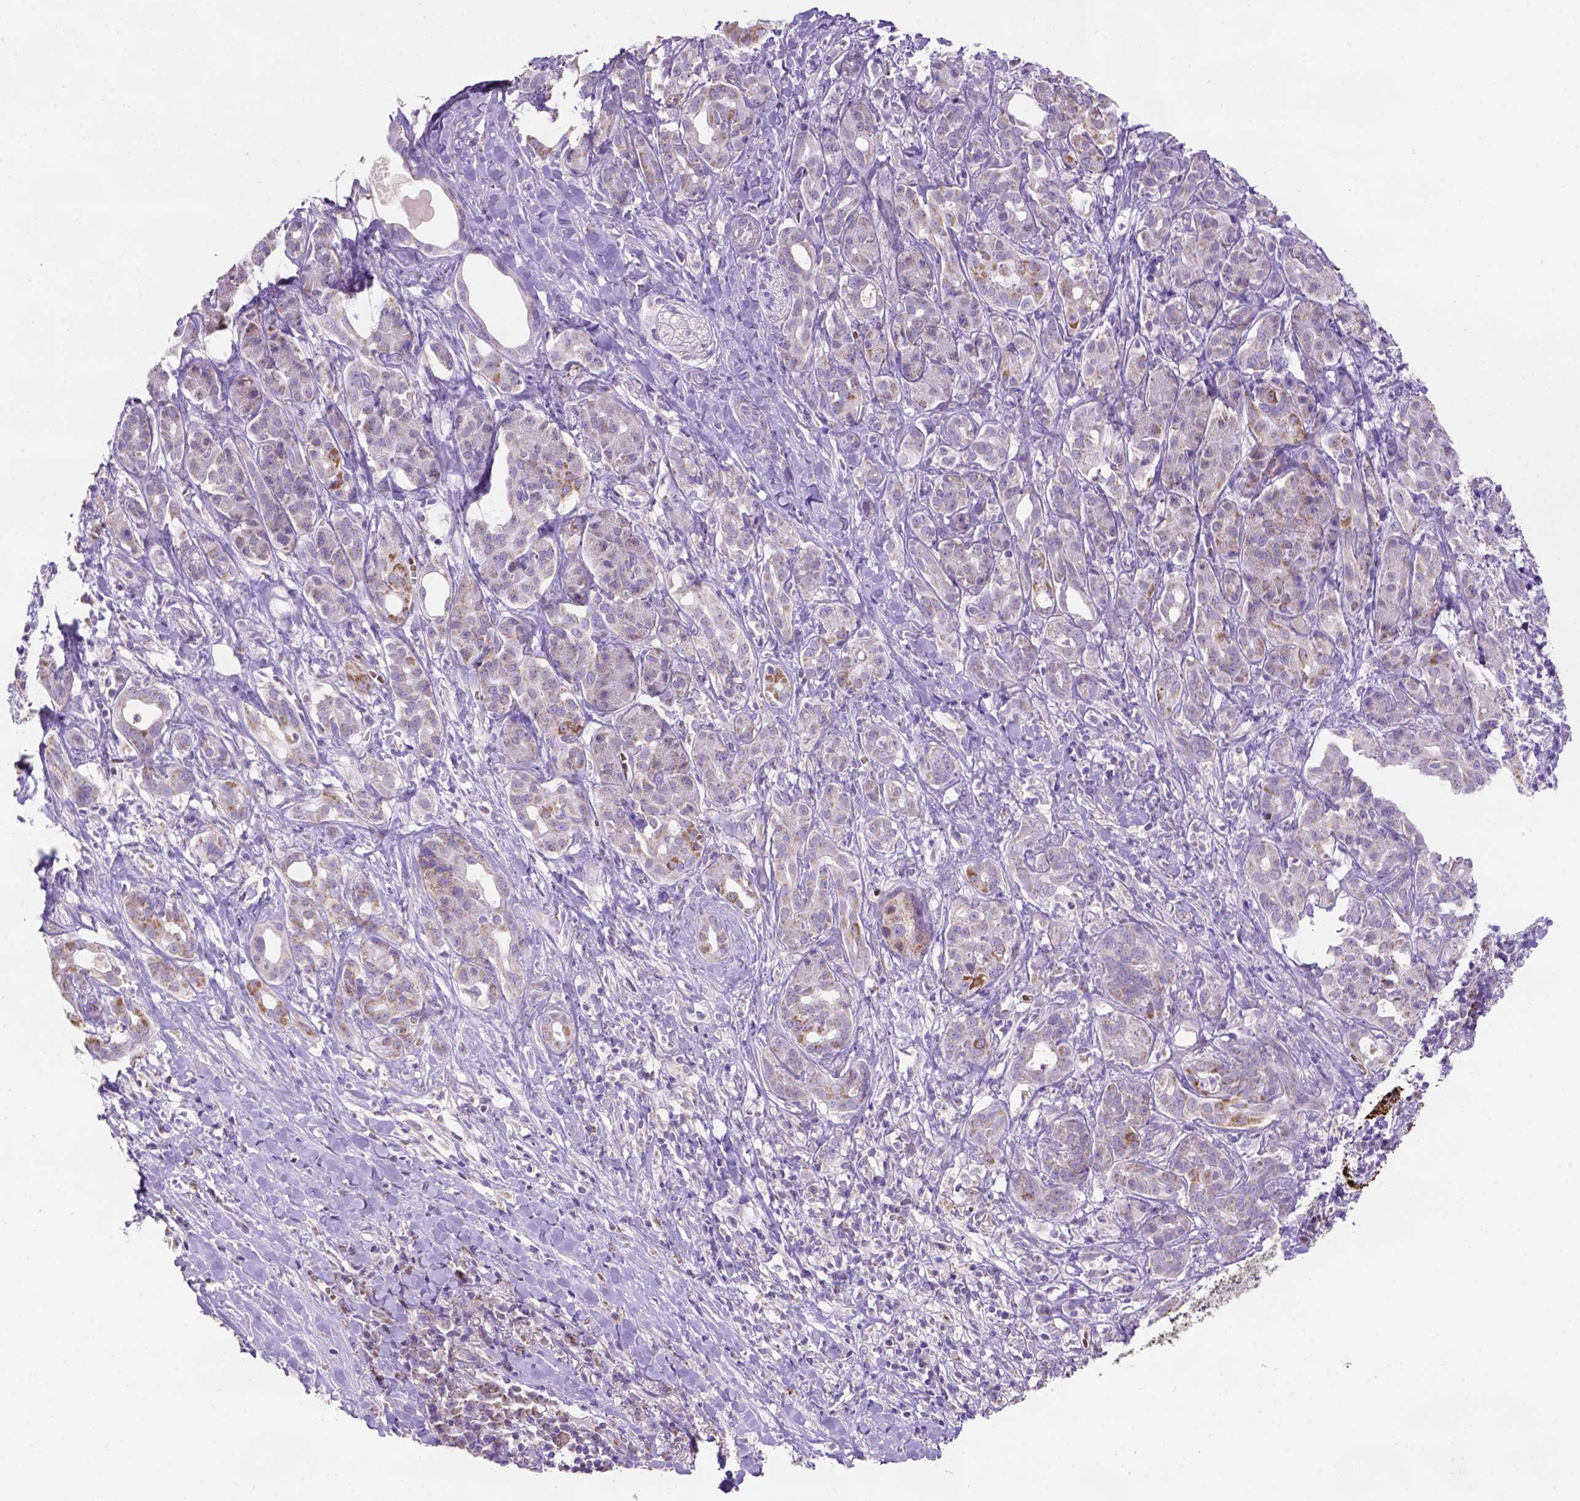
{"staining": {"intensity": "moderate", "quantity": "<25%", "location": "cytoplasmic/membranous"}, "tissue": "pancreatic cancer", "cell_type": "Tumor cells", "image_type": "cancer", "snomed": [{"axis": "morphology", "description": "Adenocarcinoma, NOS"}, {"axis": "topography", "description": "Pancreas"}], "caption": "High-power microscopy captured an immunohistochemistry (IHC) photomicrograph of pancreatic adenocarcinoma, revealing moderate cytoplasmic/membranous positivity in about <25% of tumor cells. The staining was performed using DAB, with brown indicating positive protein expression. Nuclei are stained blue with hematoxylin.", "gene": "L2HGDH", "patient": {"sex": "male", "age": 61}}